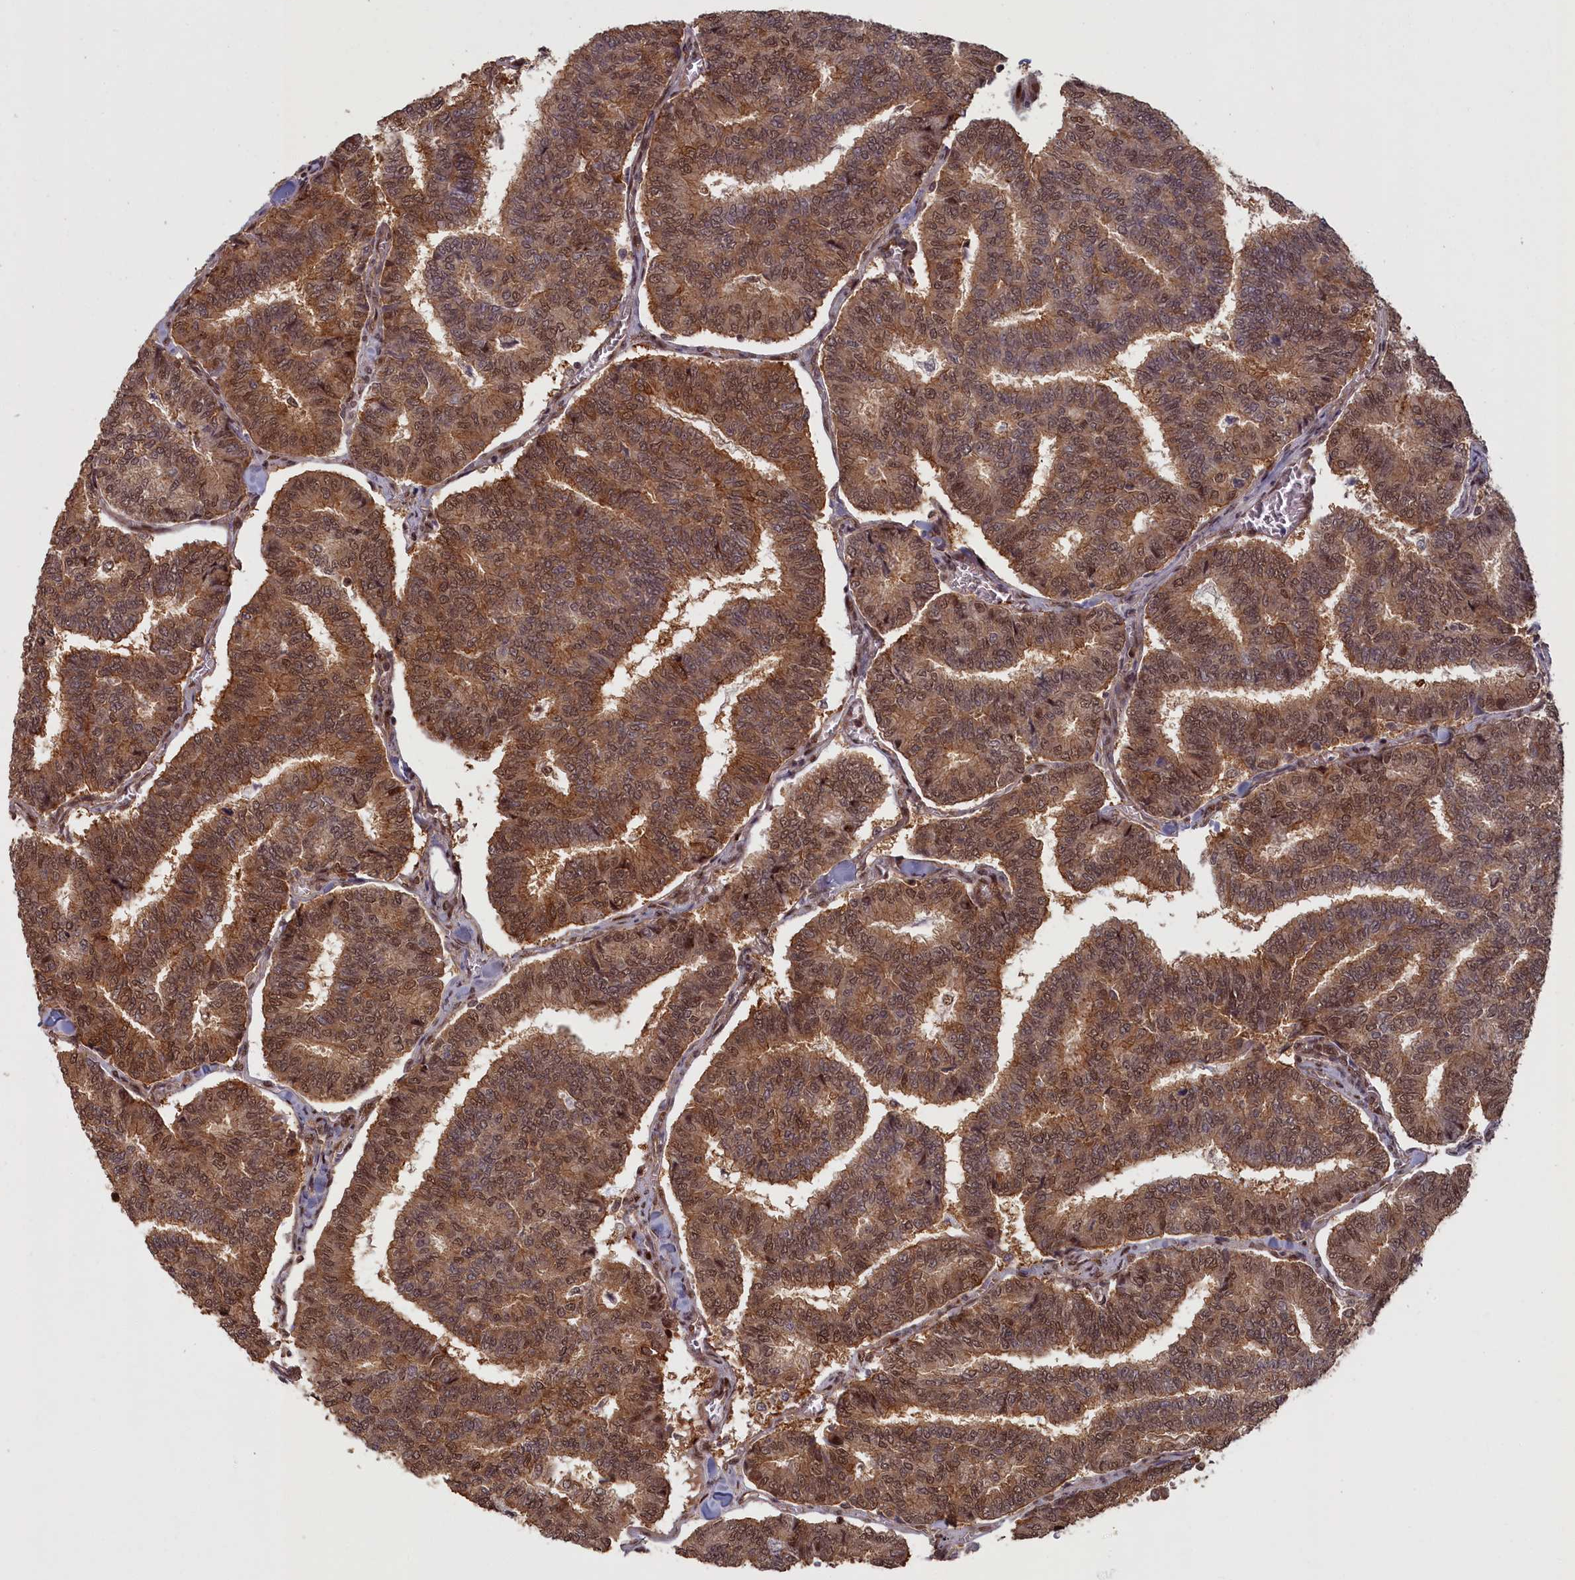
{"staining": {"intensity": "moderate", "quantity": ">75%", "location": "cytoplasmic/membranous,nuclear"}, "tissue": "thyroid cancer", "cell_type": "Tumor cells", "image_type": "cancer", "snomed": [{"axis": "morphology", "description": "Papillary adenocarcinoma, NOS"}, {"axis": "topography", "description": "Thyroid gland"}], "caption": "A brown stain shows moderate cytoplasmic/membranous and nuclear positivity of a protein in thyroid papillary adenocarcinoma tumor cells.", "gene": "HIF3A", "patient": {"sex": "female", "age": 35}}